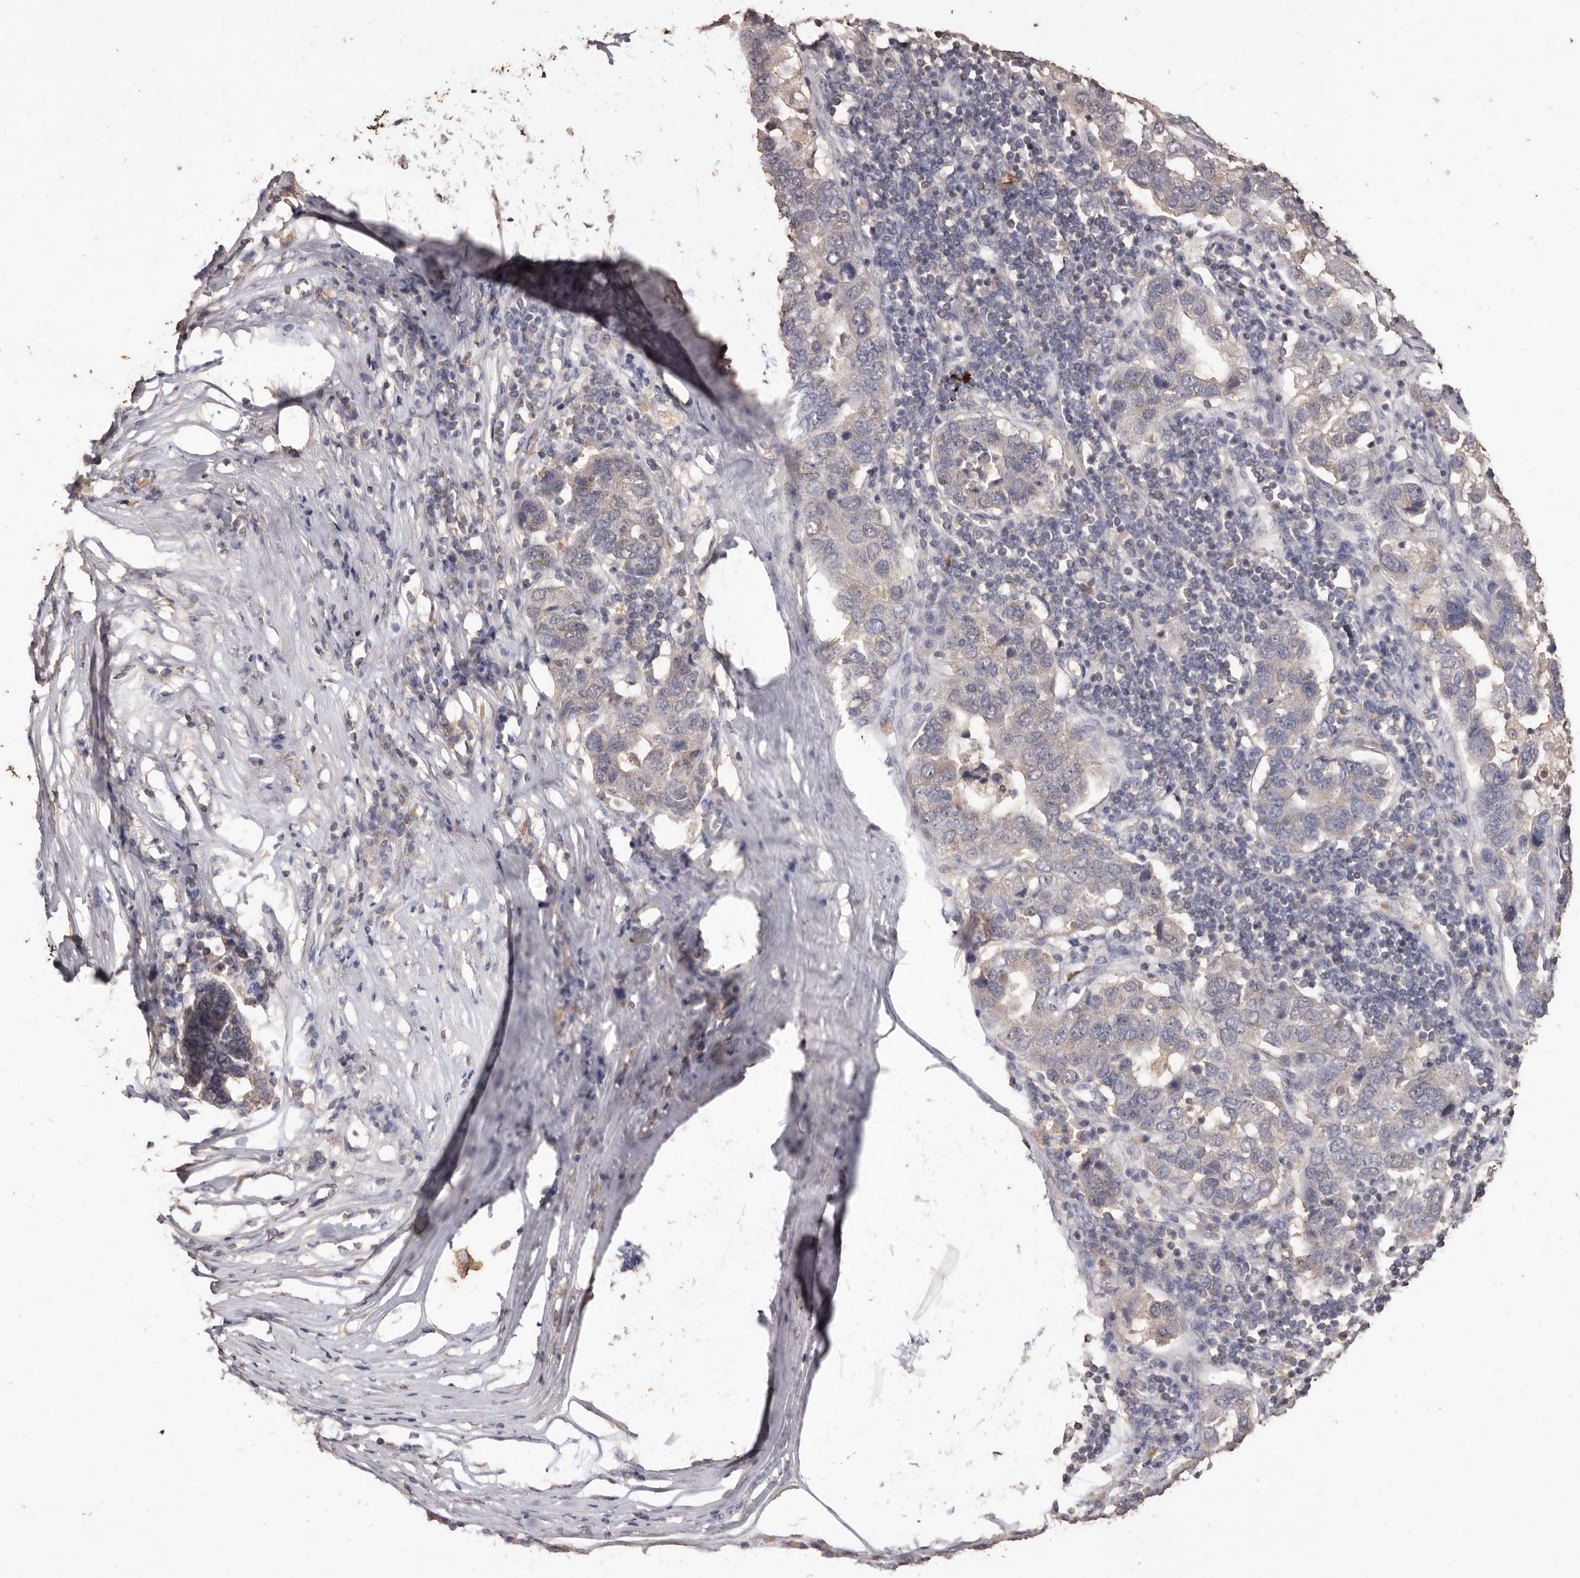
{"staining": {"intensity": "negative", "quantity": "none", "location": "none"}, "tissue": "pancreatic cancer", "cell_type": "Tumor cells", "image_type": "cancer", "snomed": [{"axis": "morphology", "description": "Adenocarcinoma, NOS"}, {"axis": "topography", "description": "Pancreas"}], "caption": "Micrograph shows no protein positivity in tumor cells of pancreatic adenocarcinoma tissue.", "gene": "INAVA", "patient": {"sex": "female", "age": 61}}